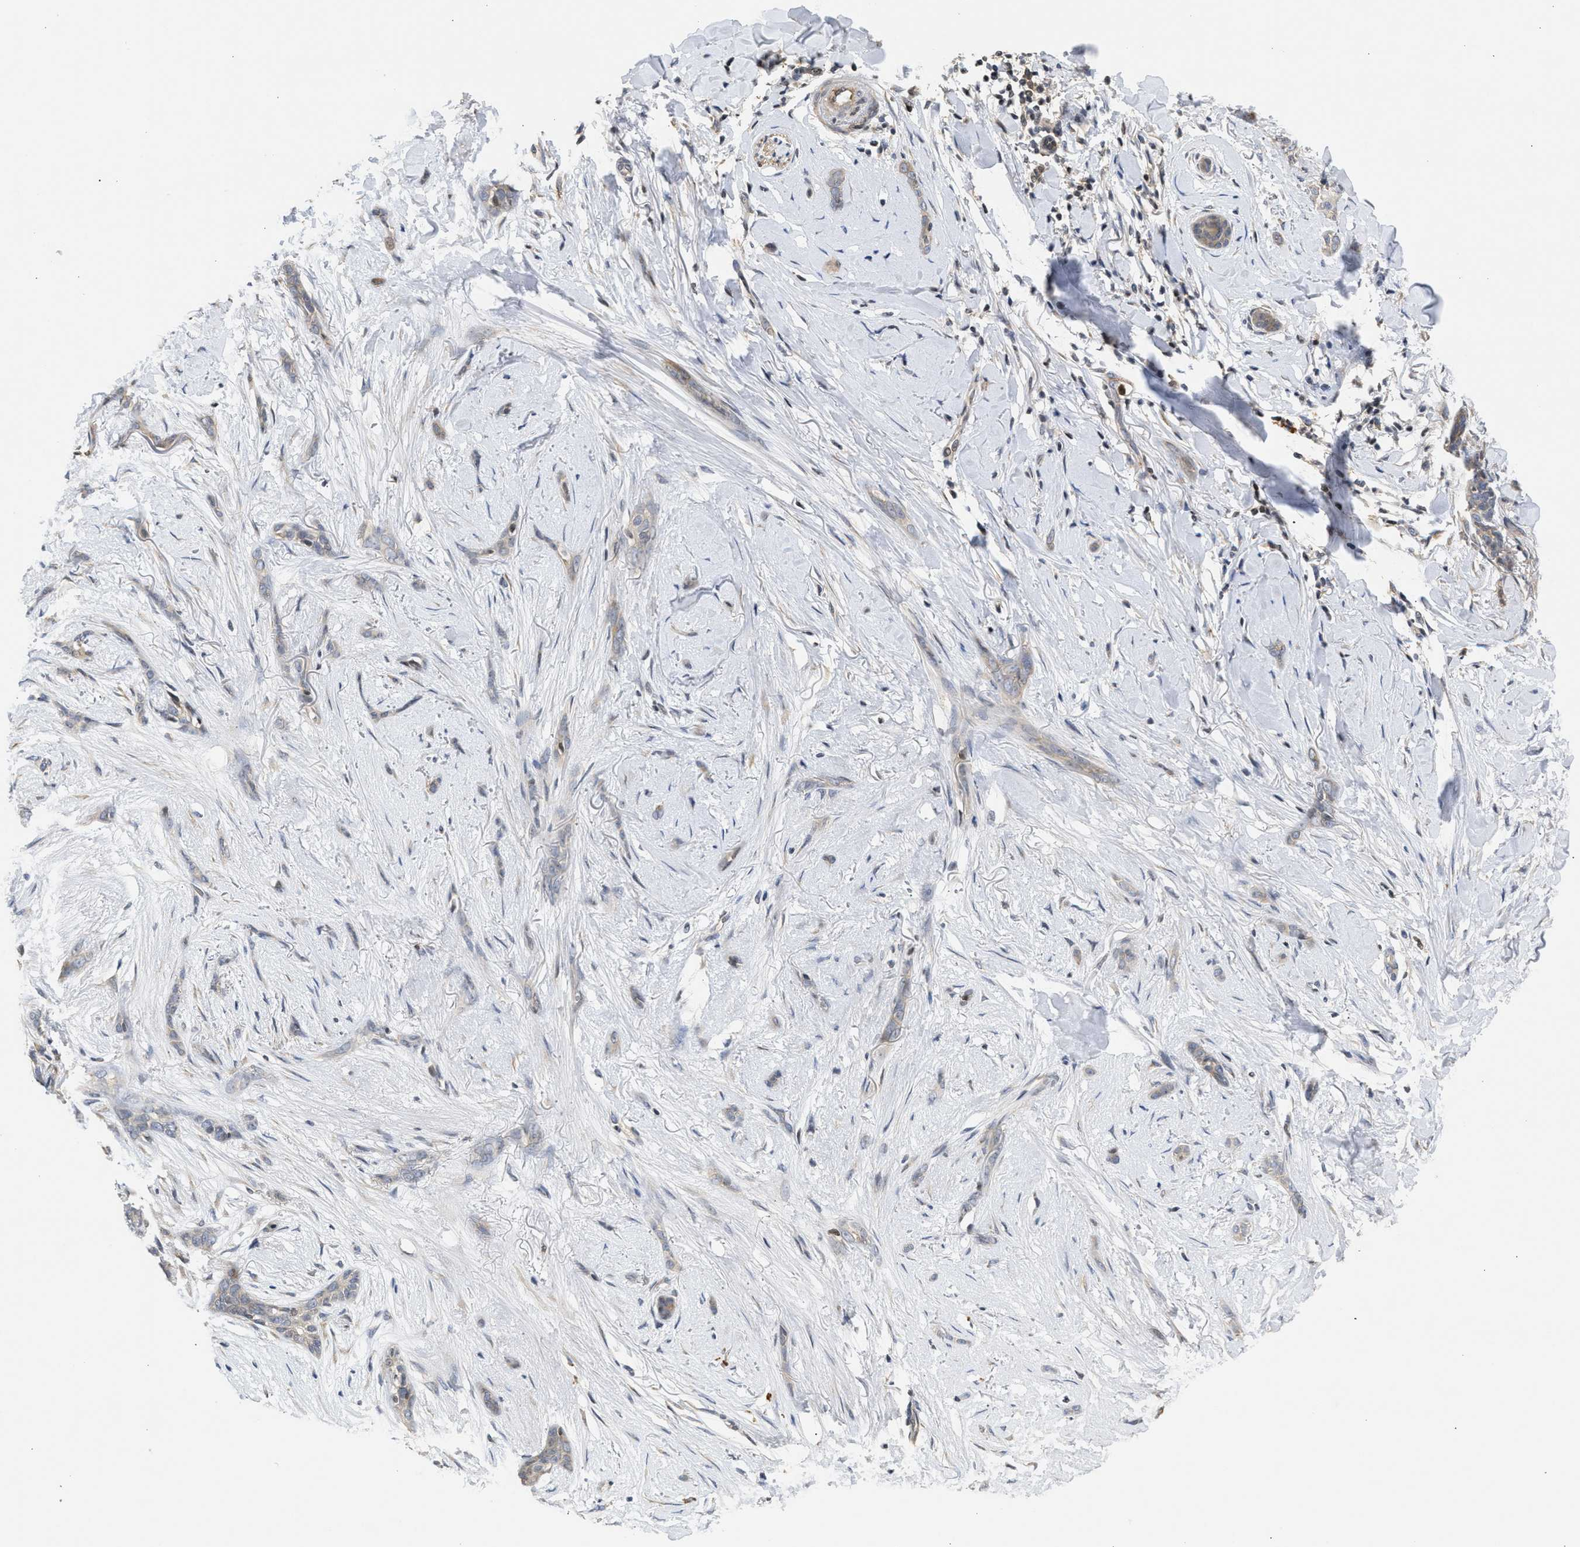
{"staining": {"intensity": "weak", "quantity": "<25%", "location": "cytoplasmic/membranous"}, "tissue": "skin cancer", "cell_type": "Tumor cells", "image_type": "cancer", "snomed": [{"axis": "morphology", "description": "Basal cell carcinoma"}, {"axis": "morphology", "description": "Adnexal tumor, benign"}, {"axis": "topography", "description": "Skin"}], "caption": "Tumor cells are negative for protein expression in human basal cell carcinoma (skin).", "gene": "ENSG00000142539", "patient": {"sex": "female", "age": 42}}